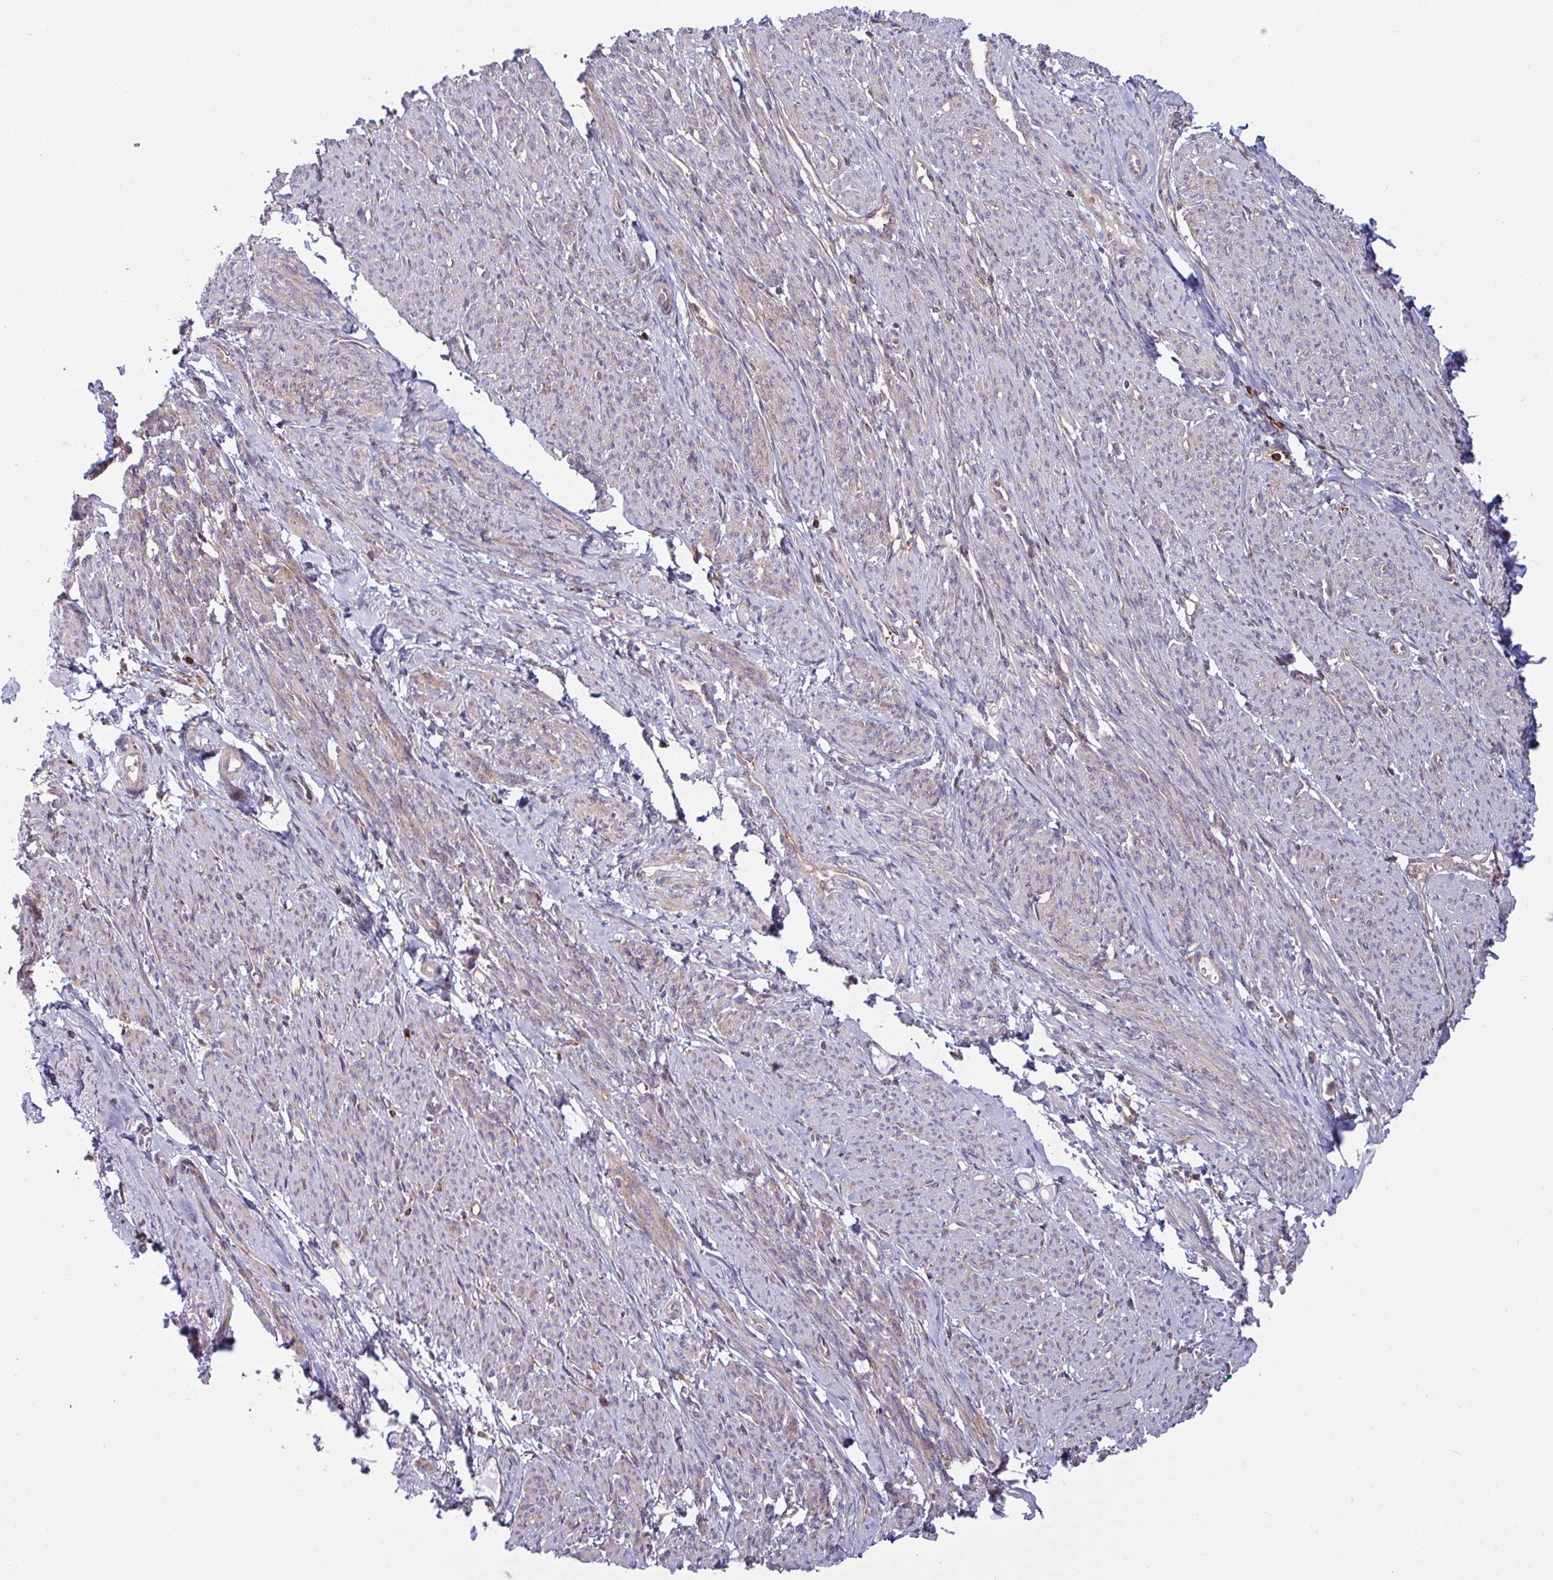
{"staining": {"intensity": "weak", "quantity": "25%-75%", "location": "cytoplasmic/membranous"}, "tissue": "smooth muscle", "cell_type": "Smooth muscle cells", "image_type": "normal", "snomed": [{"axis": "morphology", "description": "Normal tissue, NOS"}, {"axis": "topography", "description": "Smooth muscle"}], "caption": "Immunohistochemical staining of normal human smooth muscle demonstrates 25%-75% levels of weak cytoplasmic/membranous protein expression in approximately 25%-75% of smooth muscle cells. The staining was performed using DAB (3,3'-diaminobenzidine) to visualize the protein expression in brown, while the nuclei were stained in blue with hematoxylin (Magnification: 20x).", "gene": "TSC22D3", "patient": {"sex": "female", "age": 65}}